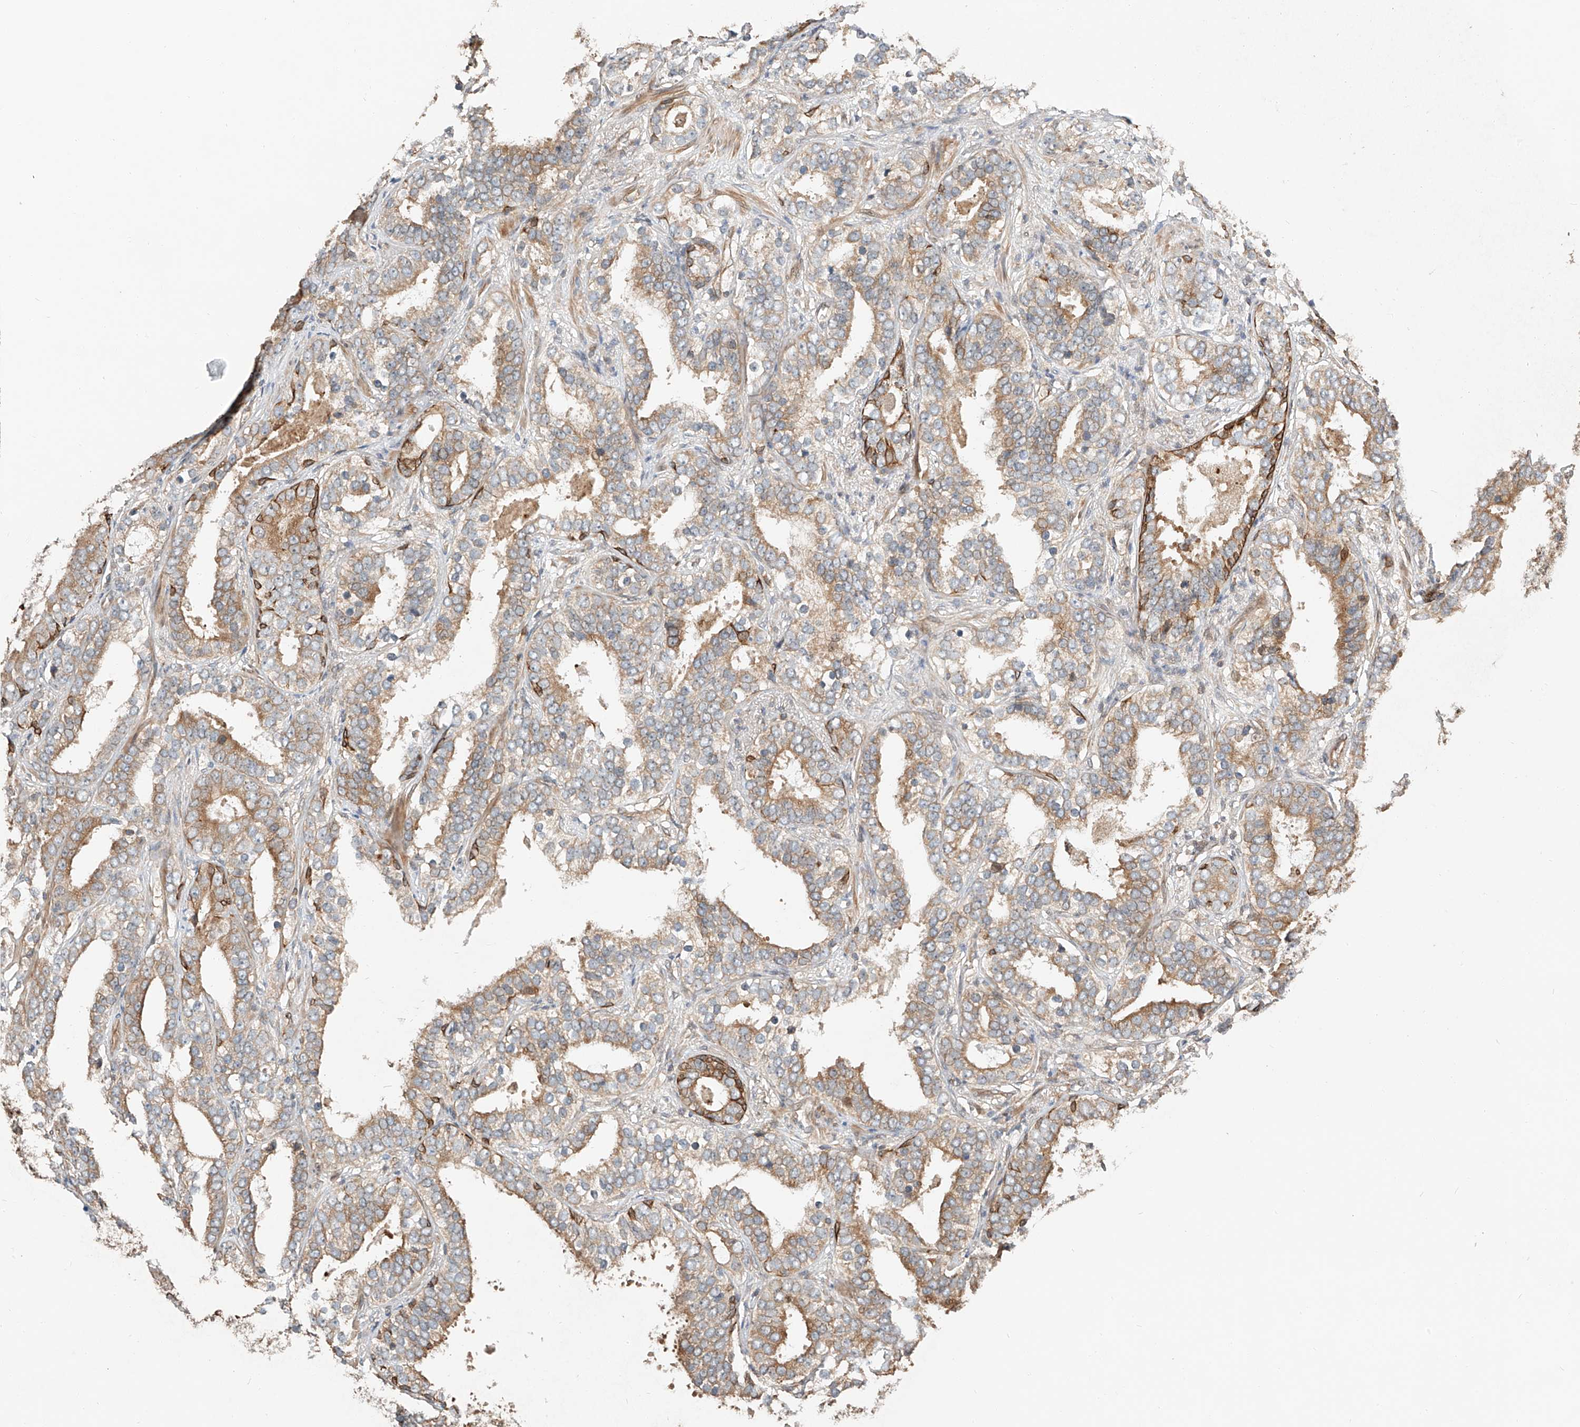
{"staining": {"intensity": "moderate", "quantity": ">75%", "location": "cytoplasmic/membranous"}, "tissue": "prostate cancer", "cell_type": "Tumor cells", "image_type": "cancer", "snomed": [{"axis": "morphology", "description": "Adenocarcinoma, High grade"}, {"axis": "topography", "description": "Prostate"}], "caption": "Prostate high-grade adenocarcinoma tissue displays moderate cytoplasmic/membranous positivity in approximately >75% of tumor cells", "gene": "CEP162", "patient": {"sex": "male", "age": 62}}